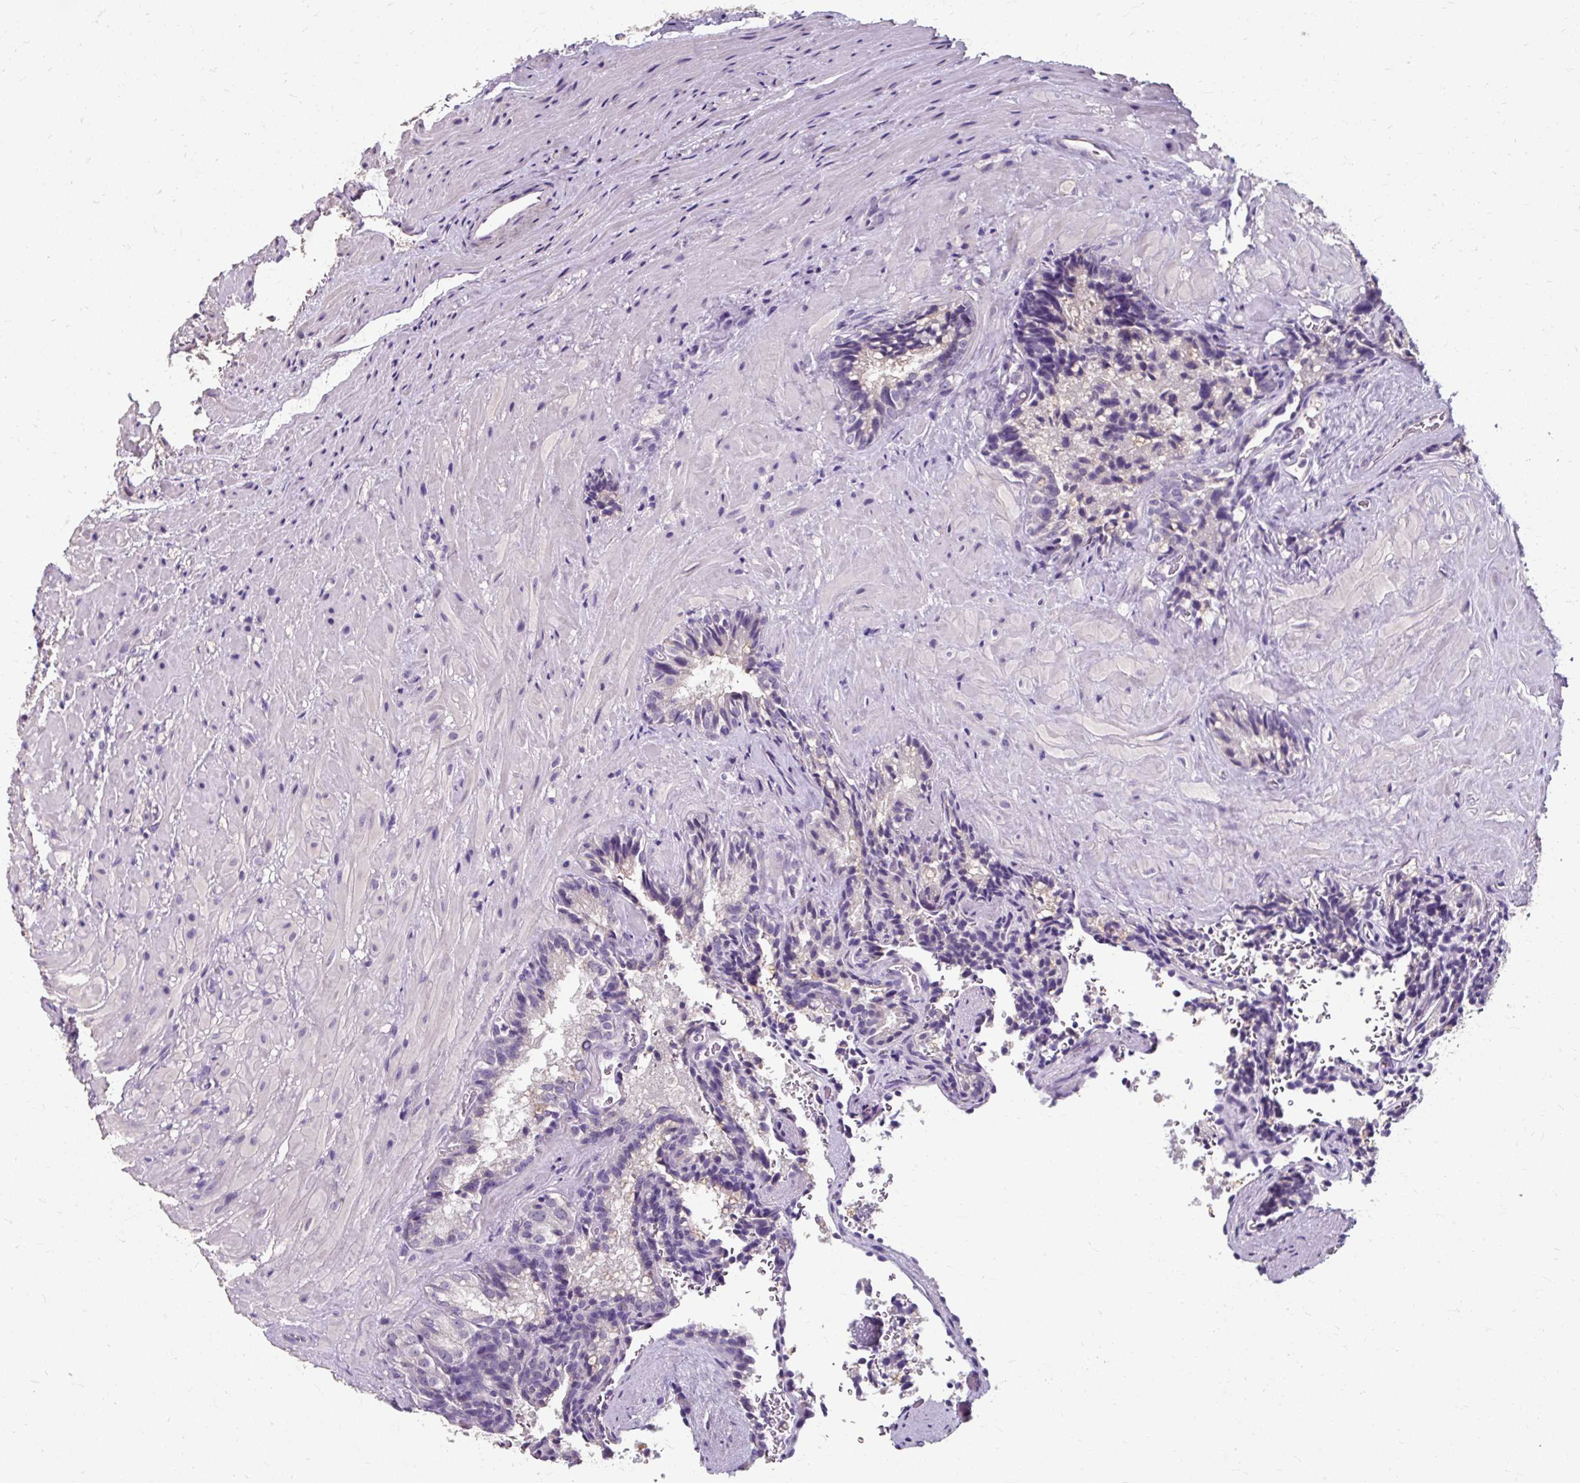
{"staining": {"intensity": "negative", "quantity": "none", "location": "none"}, "tissue": "seminal vesicle", "cell_type": "Glandular cells", "image_type": "normal", "snomed": [{"axis": "morphology", "description": "Normal tissue, NOS"}, {"axis": "topography", "description": "Seminal veicle"}], "caption": "Glandular cells show no significant protein staining in benign seminal vesicle. (Stains: DAB (3,3'-diaminobenzidine) immunohistochemistry with hematoxylin counter stain, Microscopy: brightfield microscopy at high magnification).", "gene": "KLHL24", "patient": {"sex": "male", "age": 47}}